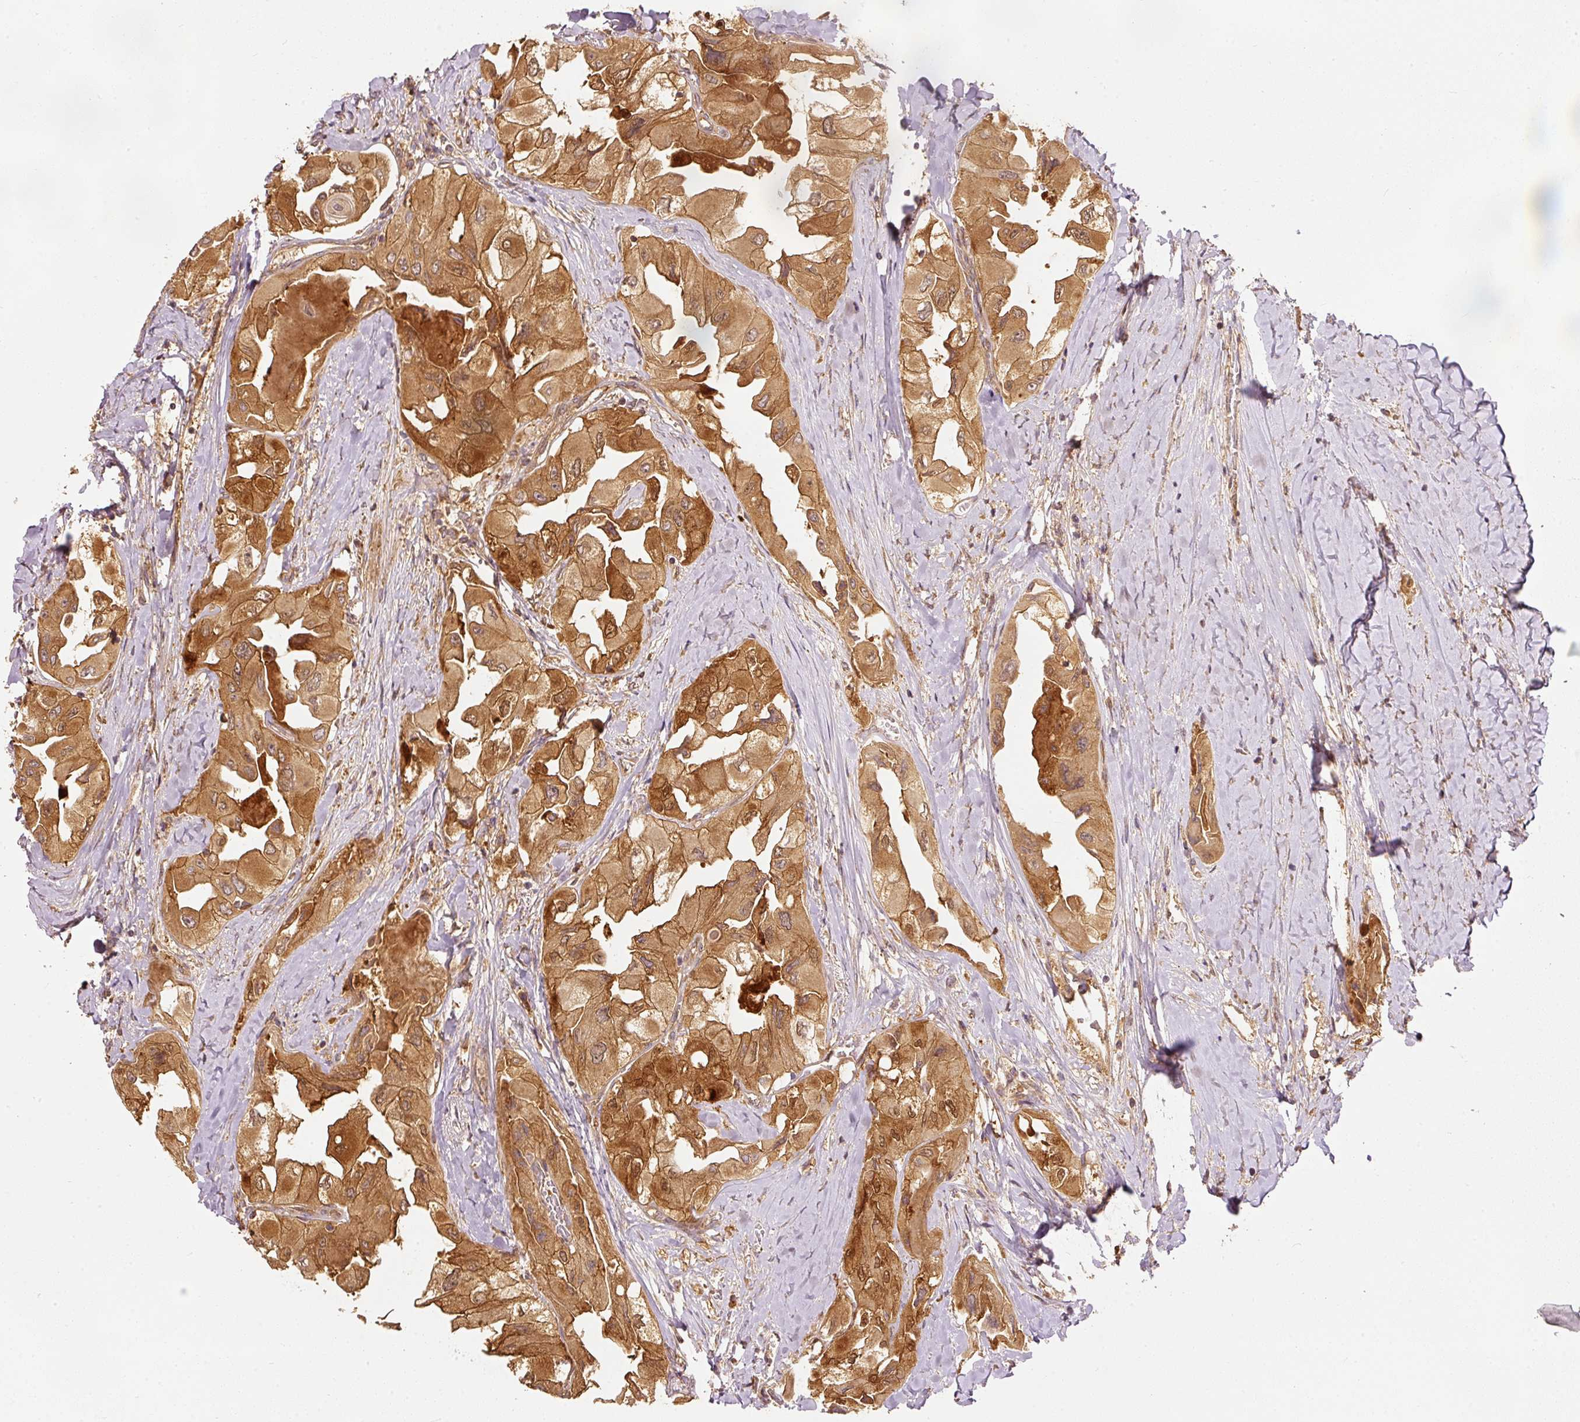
{"staining": {"intensity": "strong", "quantity": ">75%", "location": "cytoplasmic/membranous,nuclear"}, "tissue": "thyroid cancer", "cell_type": "Tumor cells", "image_type": "cancer", "snomed": [{"axis": "morphology", "description": "Normal tissue, NOS"}, {"axis": "morphology", "description": "Papillary adenocarcinoma, NOS"}, {"axis": "topography", "description": "Thyroid gland"}], "caption": "Papillary adenocarcinoma (thyroid) was stained to show a protein in brown. There is high levels of strong cytoplasmic/membranous and nuclear positivity in about >75% of tumor cells.", "gene": "EIF3B", "patient": {"sex": "female", "age": 59}}